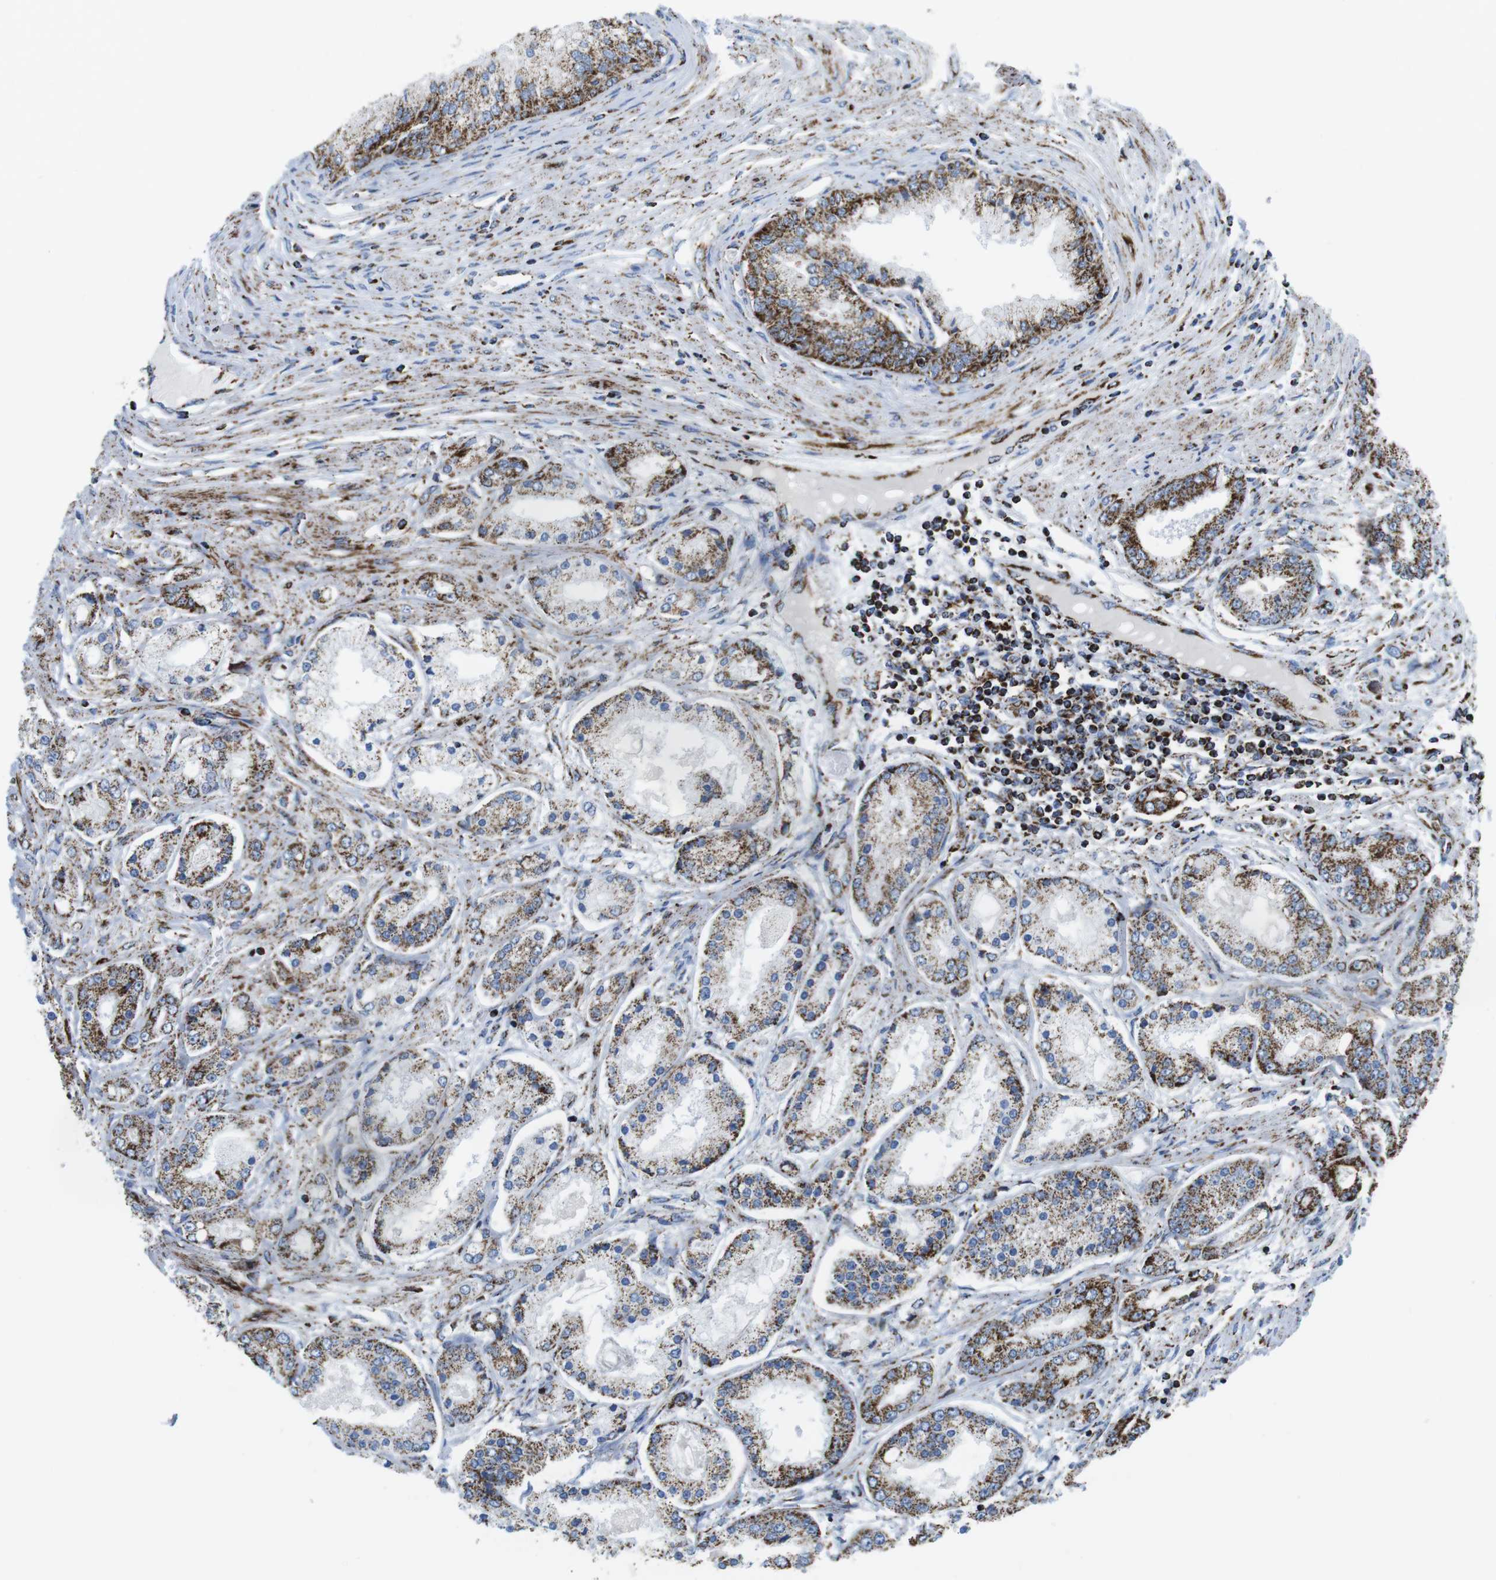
{"staining": {"intensity": "moderate", "quantity": ">75%", "location": "cytoplasmic/membranous"}, "tissue": "prostate cancer", "cell_type": "Tumor cells", "image_type": "cancer", "snomed": [{"axis": "morphology", "description": "Adenocarcinoma, High grade"}, {"axis": "topography", "description": "Prostate"}], "caption": "The image reveals a brown stain indicating the presence of a protein in the cytoplasmic/membranous of tumor cells in prostate adenocarcinoma (high-grade).", "gene": "ATP5PO", "patient": {"sex": "male", "age": 59}}